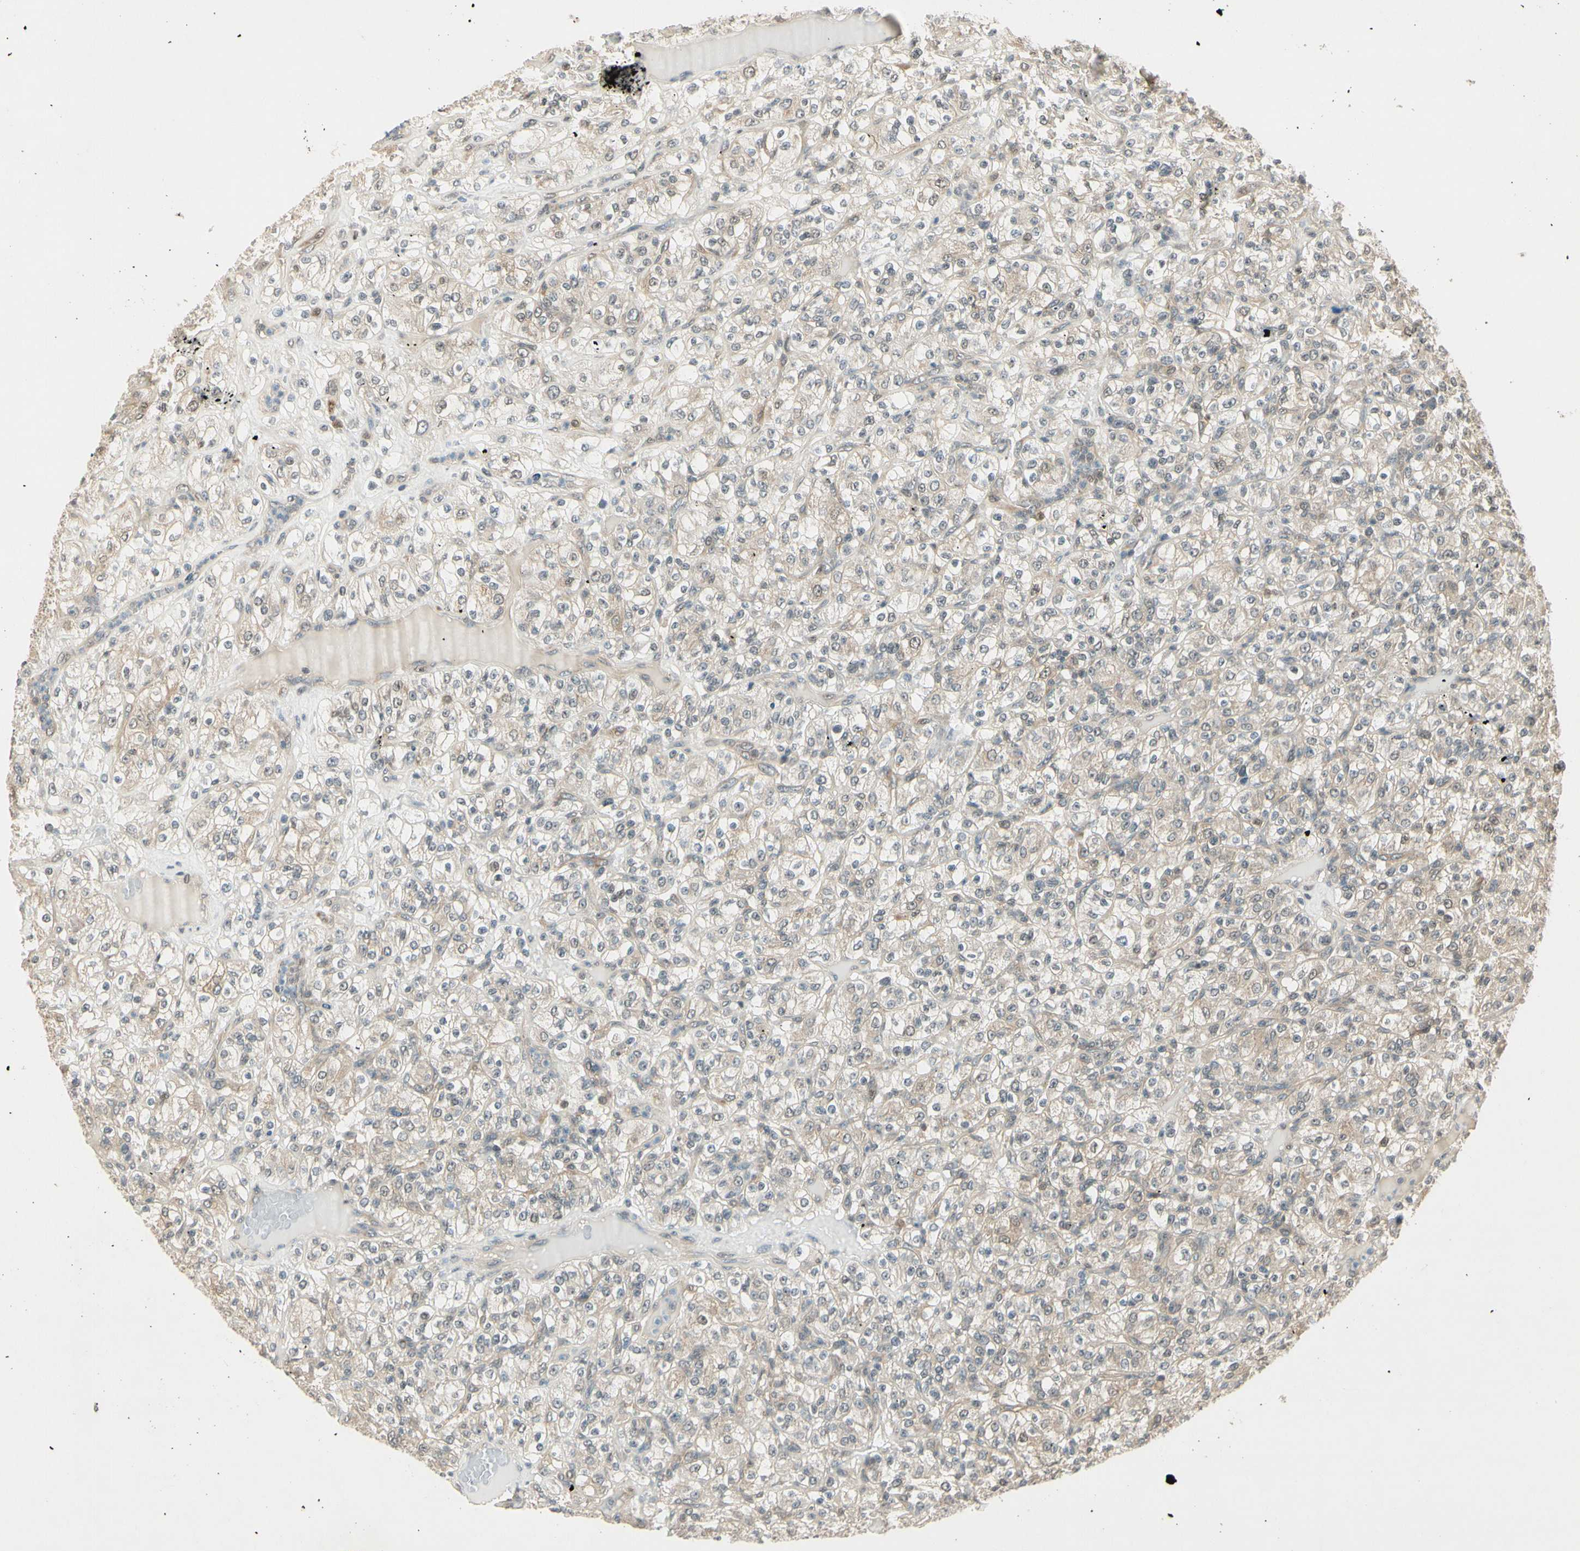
{"staining": {"intensity": "weak", "quantity": "<25%", "location": "cytoplasmic/membranous"}, "tissue": "renal cancer", "cell_type": "Tumor cells", "image_type": "cancer", "snomed": [{"axis": "morphology", "description": "Normal tissue, NOS"}, {"axis": "morphology", "description": "Adenocarcinoma, NOS"}, {"axis": "topography", "description": "Kidney"}], "caption": "Immunohistochemistry image of neoplastic tissue: human adenocarcinoma (renal) stained with DAB reveals no significant protein expression in tumor cells. (DAB IHC, high magnification).", "gene": "IPO5", "patient": {"sex": "female", "age": 72}}